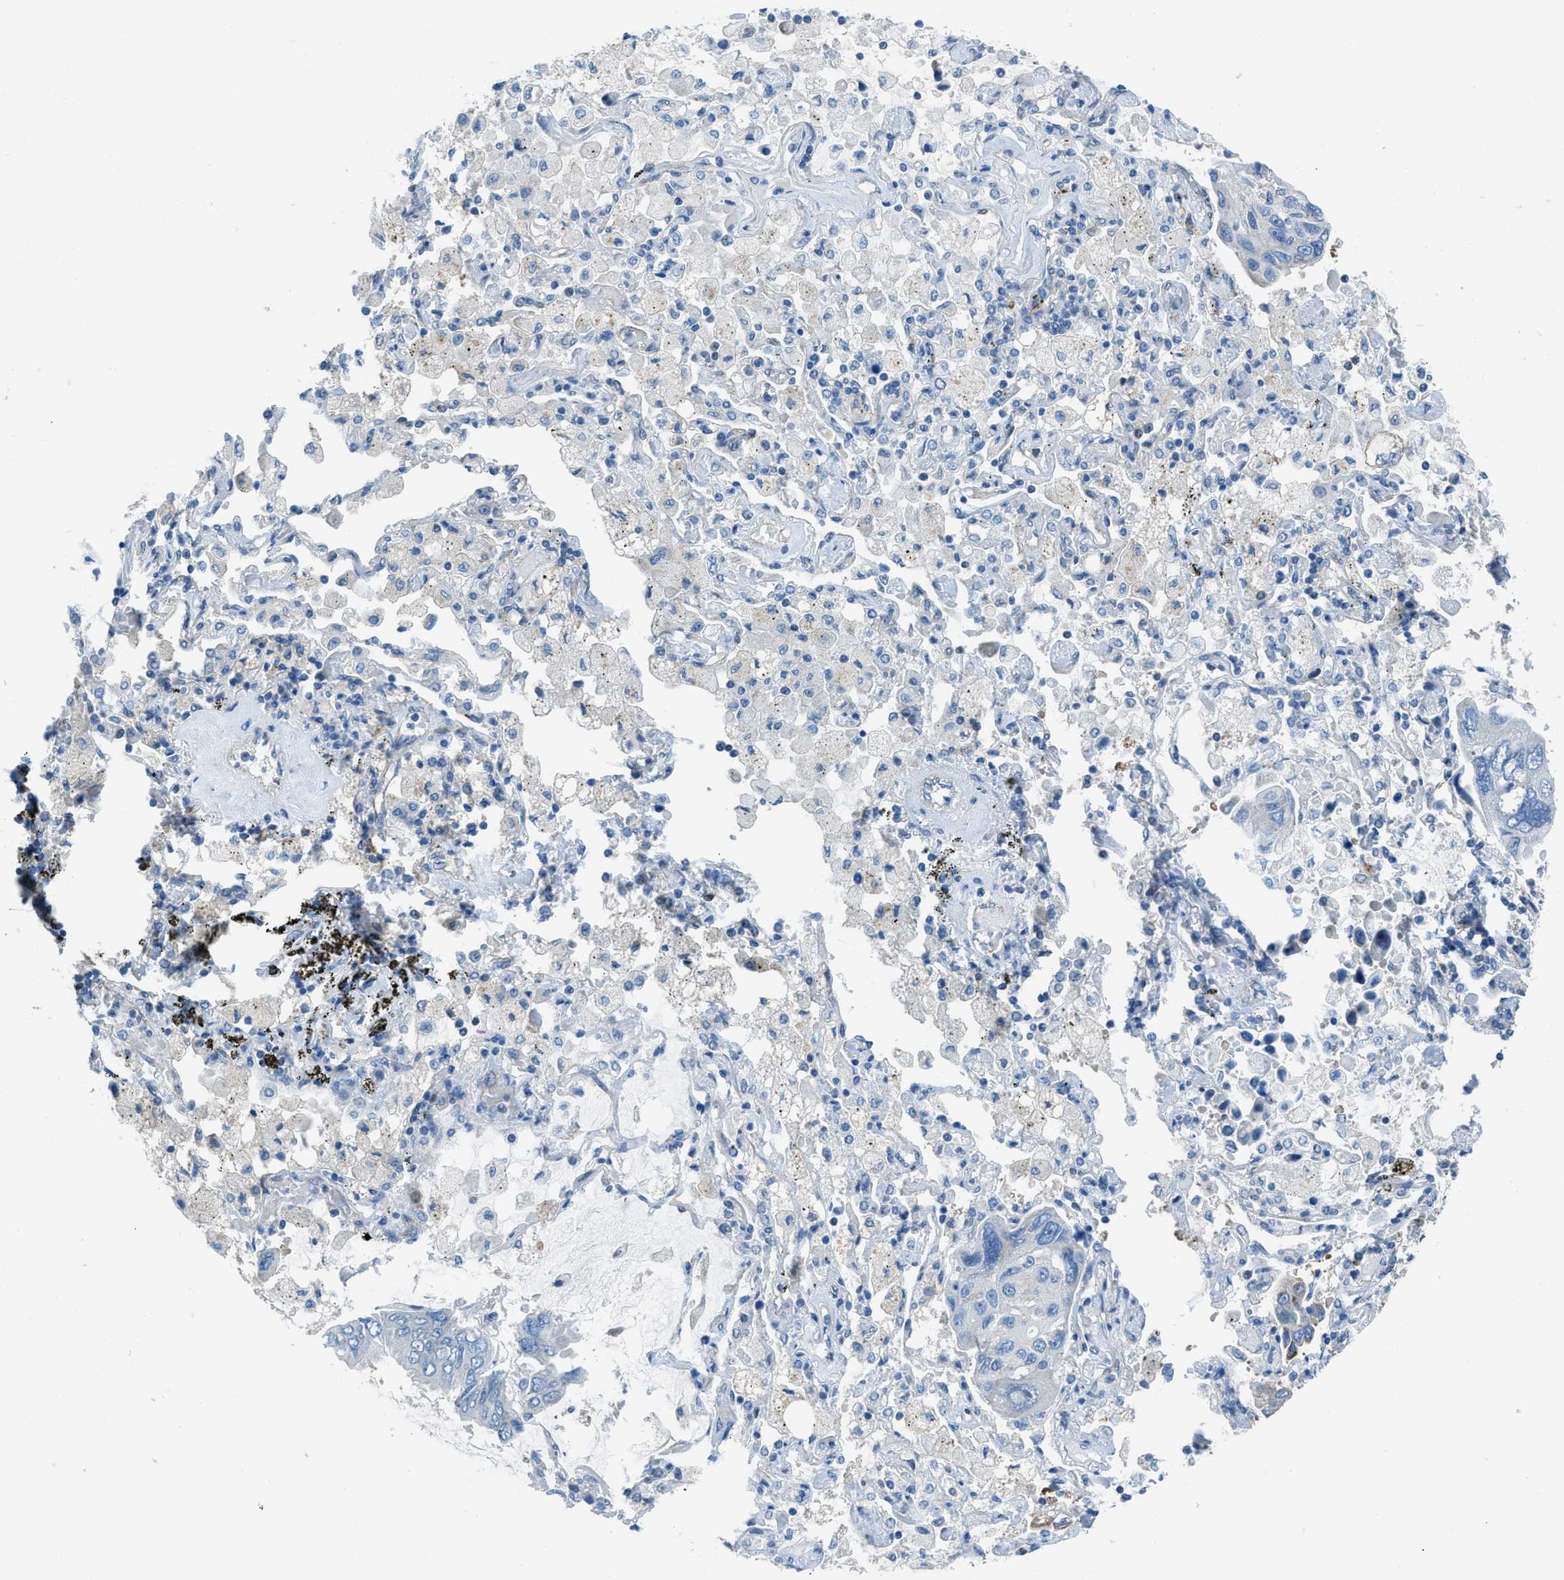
{"staining": {"intensity": "negative", "quantity": "none", "location": "none"}, "tissue": "lung cancer", "cell_type": "Tumor cells", "image_type": "cancer", "snomed": [{"axis": "morphology", "description": "Adenocarcinoma, NOS"}, {"axis": "topography", "description": "Lung"}], "caption": "This is an IHC photomicrograph of adenocarcinoma (lung). There is no positivity in tumor cells.", "gene": "PRKN", "patient": {"sex": "male", "age": 64}}